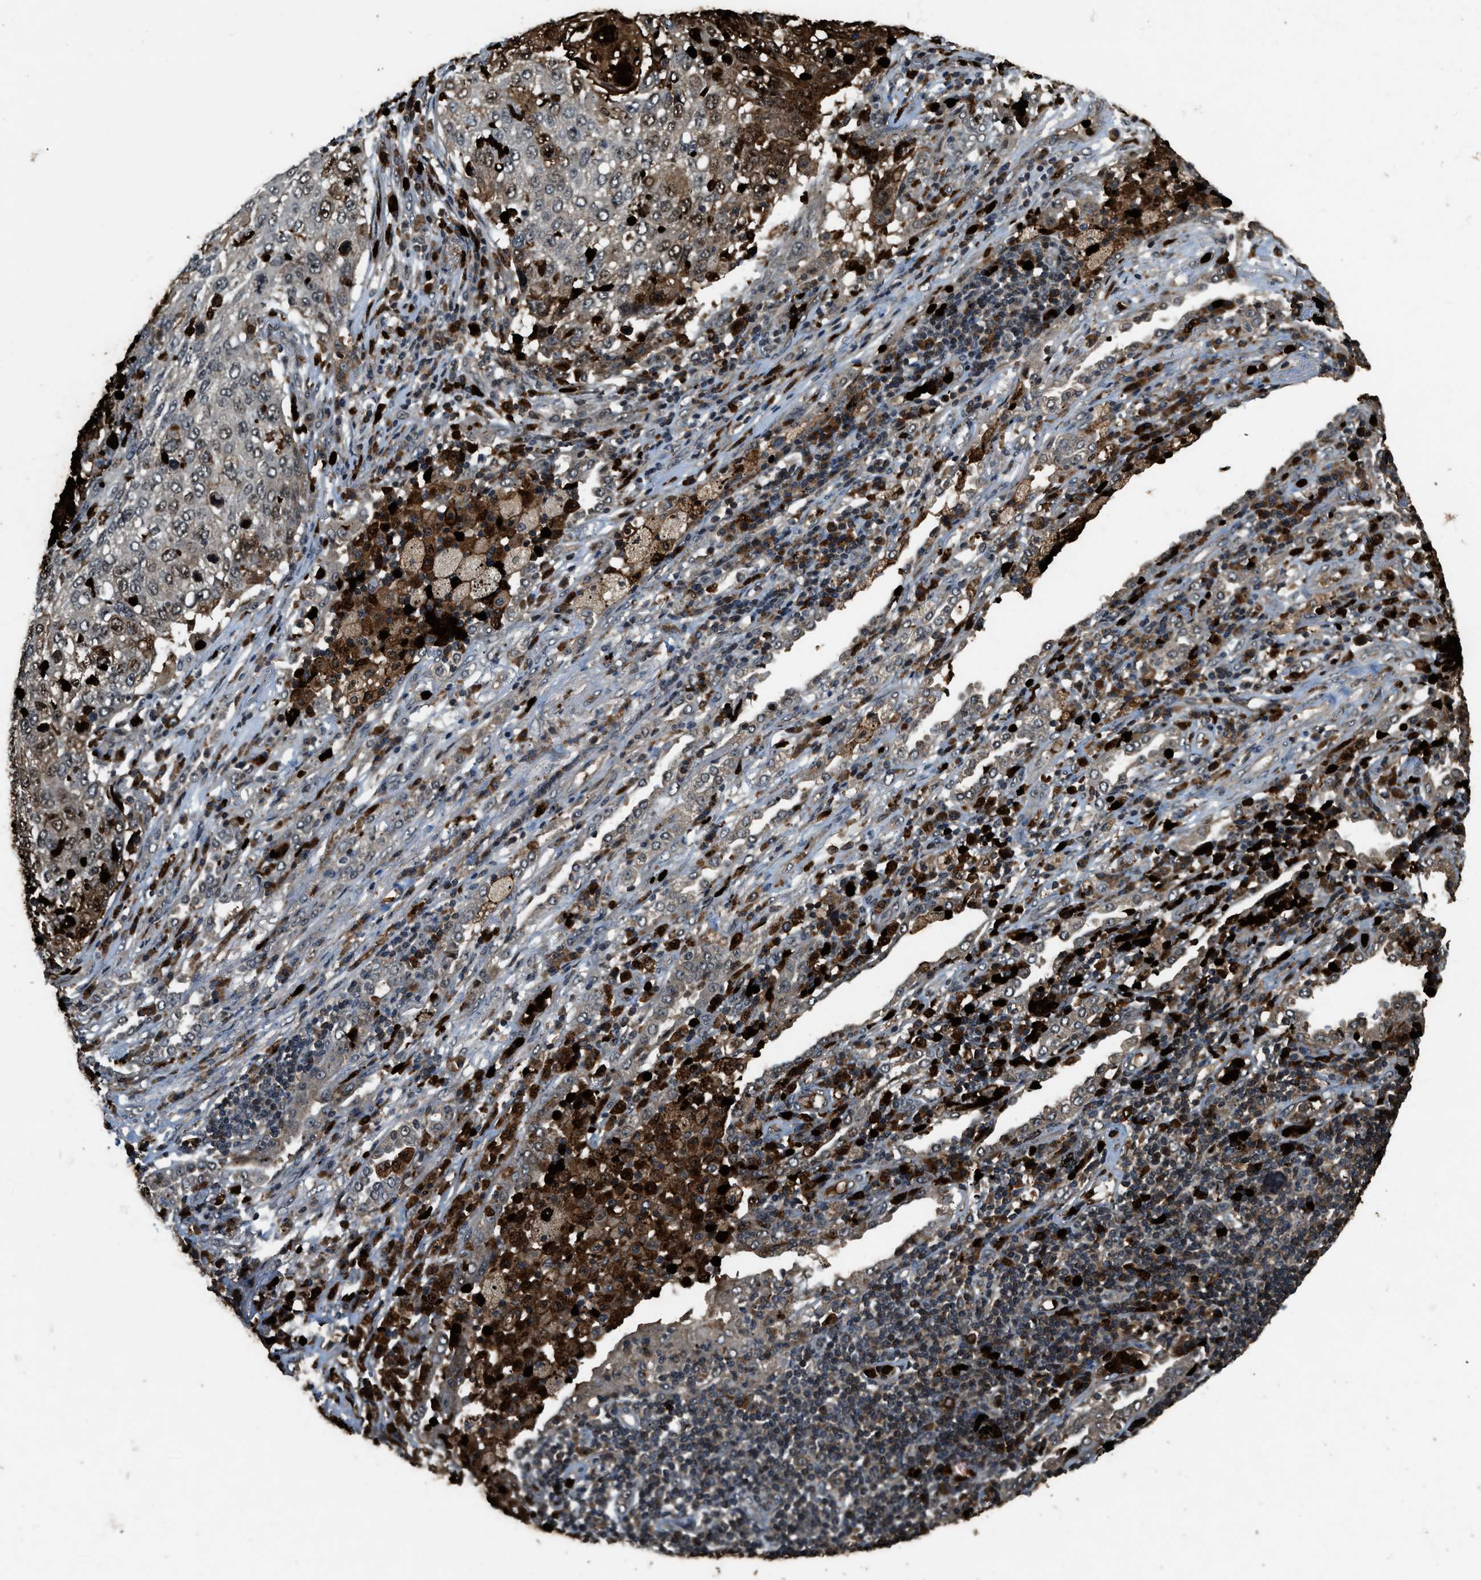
{"staining": {"intensity": "strong", "quantity": "<25%", "location": "nuclear"}, "tissue": "lung cancer", "cell_type": "Tumor cells", "image_type": "cancer", "snomed": [{"axis": "morphology", "description": "Squamous cell carcinoma, NOS"}, {"axis": "topography", "description": "Lung"}], "caption": "Immunohistochemistry (IHC) histopathology image of human lung cancer (squamous cell carcinoma) stained for a protein (brown), which exhibits medium levels of strong nuclear expression in approximately <25% of tumor cells.", "gene": "RNF141", "patient": {"sex": "female", "age": 63}}